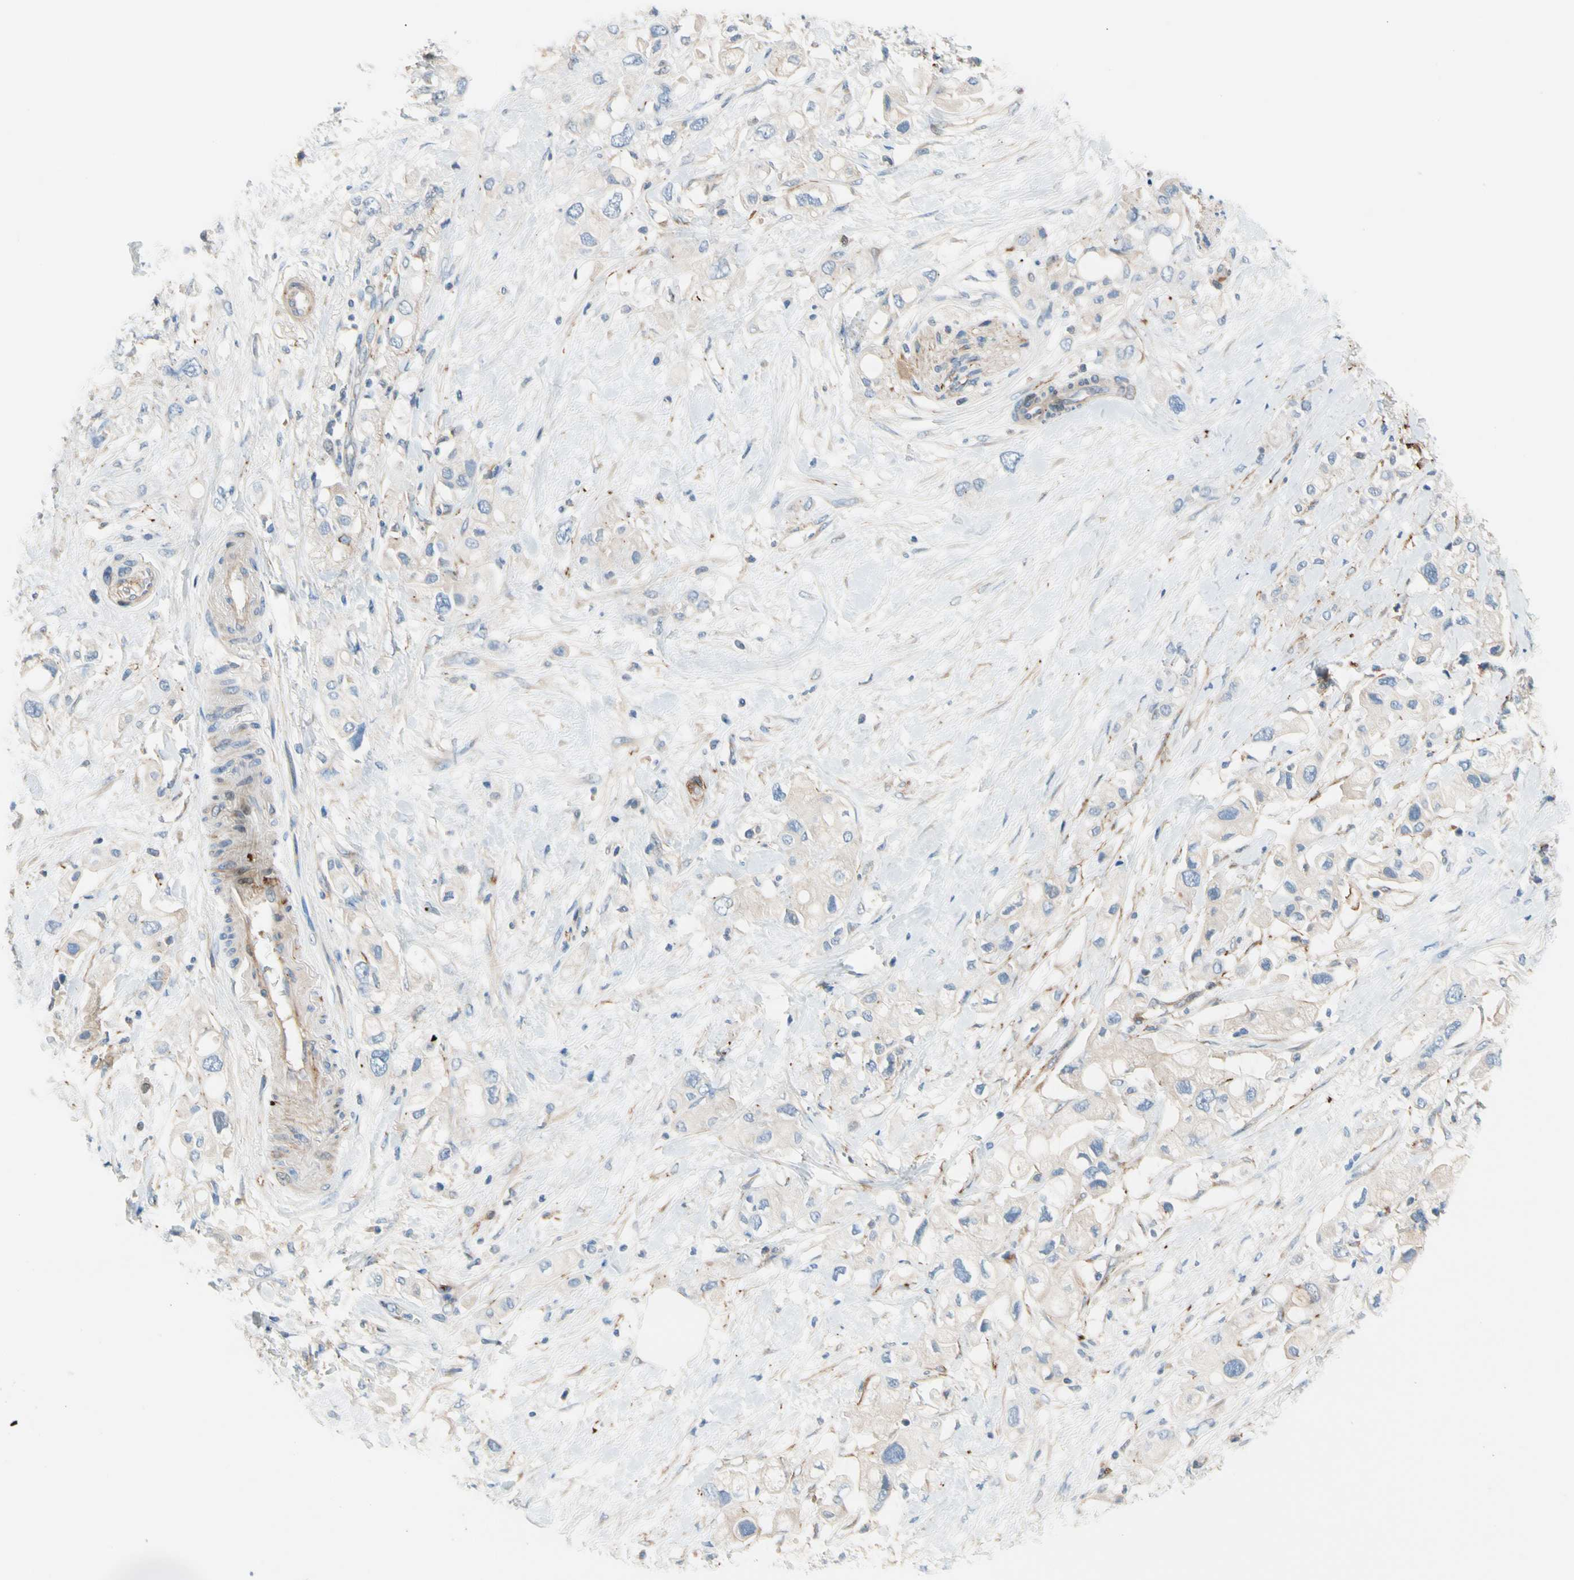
{"staining": {"intensity": "negative", "quantity": "none", "location": "none"}, "tissue": "pancreatic cancer", "cell_type": "Tumor cells", "image_type": "cancer", "snomed": [{"axis": "morphology", "description": "Adenocarcinoma, NOS"}, {"axis": "topography", "description": "Pancreas"}], "caption": "Adenocarcinoma (pancreatic) was stained to show a protein in brown. There is no significant expression in tumor cells. (DAB (3,3'-diaminobenzidine) immunohistochemistry visualized using brightfield microscopy, high magnification).", "gene": "ENTREP3", "patient": {"sex": "female", "age": 56}}